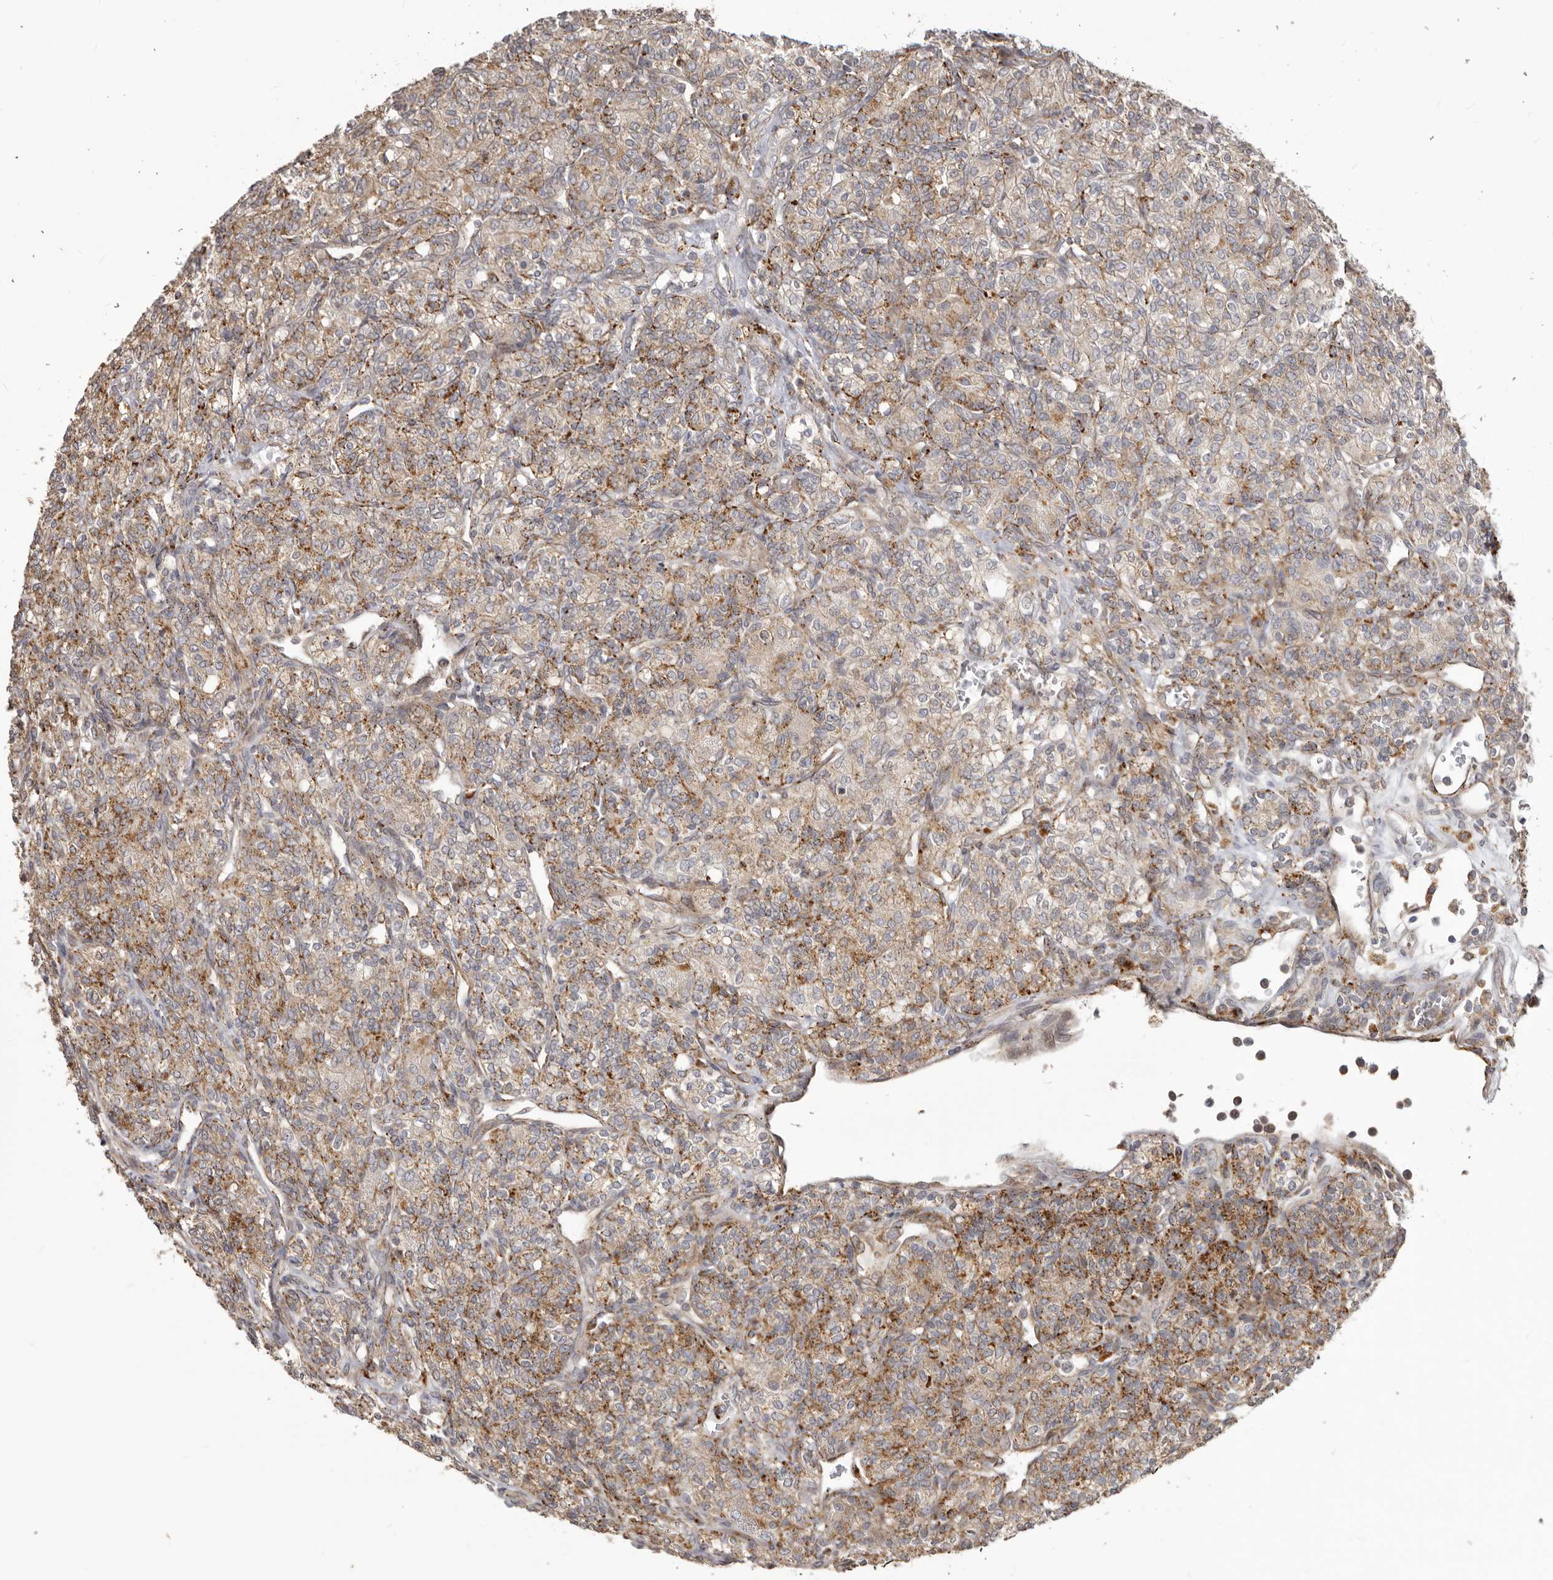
{"staining": {"intensity": "weak", "quantity": "25%-75%", "location": "cytoplasmic/membranous"}, "tissue": "renal cancer", "cell_type": "Tumor cells", "image_type": "cancer", "snomed": [{"axis": "morphology", "description": "Adenocarcinoma, NOS"}, {"axis": "topography", "description": "Kidney"}], "caption": "About 25%-75% of tumor cells in human renal adenocarcinoma show weak cytoplasmic/membranous protein expression as visualized by brown immunohistochemical staining.", "gene": "NUP43", "patient": {"sex": "male", "age": 77}}